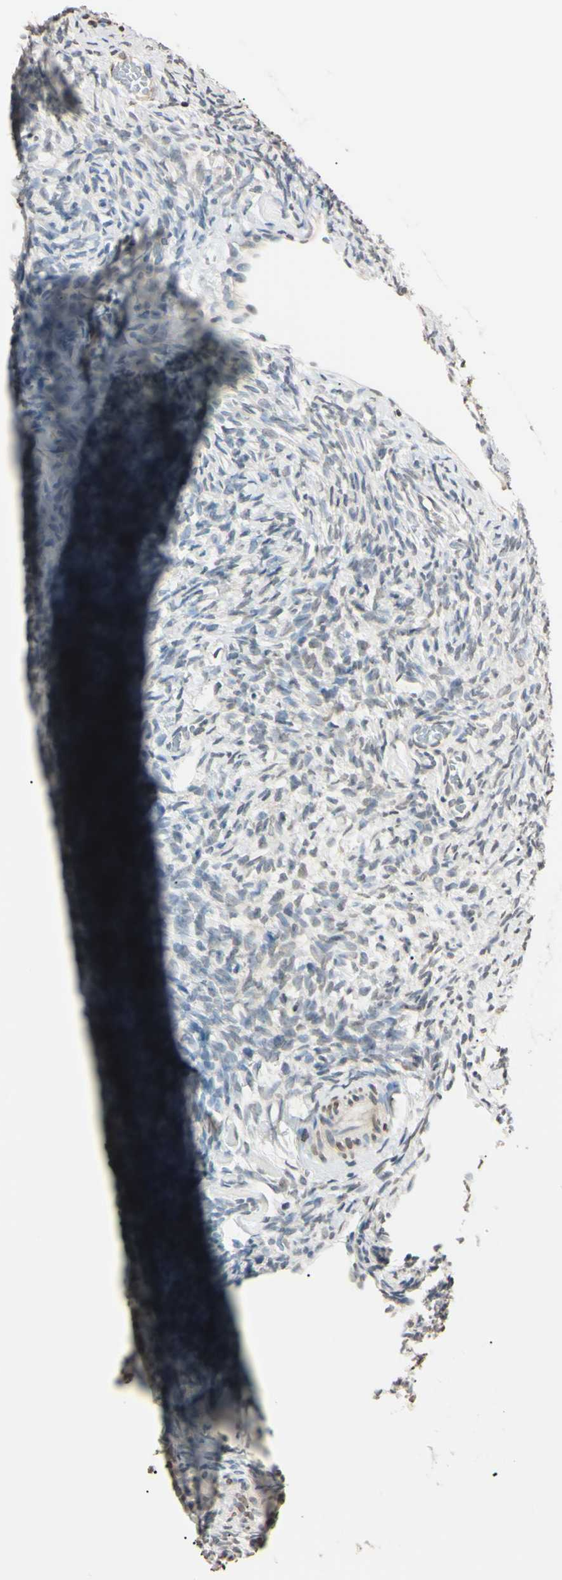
{"staining": {"intensity": "weak", "quantity": "<25%", "location": "nuclear"}, "tissue": "ovary", "cell_type": "Ovarian stroma cells", "image_type": "normal", "snomed": [{"axis": "morphology", "description": "Normal tissue, NOS"}, {"axis": "topography", "description": "Ovary"}], "caption": "IHC of benign ovary shows no positivity in ovarian stroma cells.", "gene": "CDC45", "patient": {"sex": "female", "age": 35}}